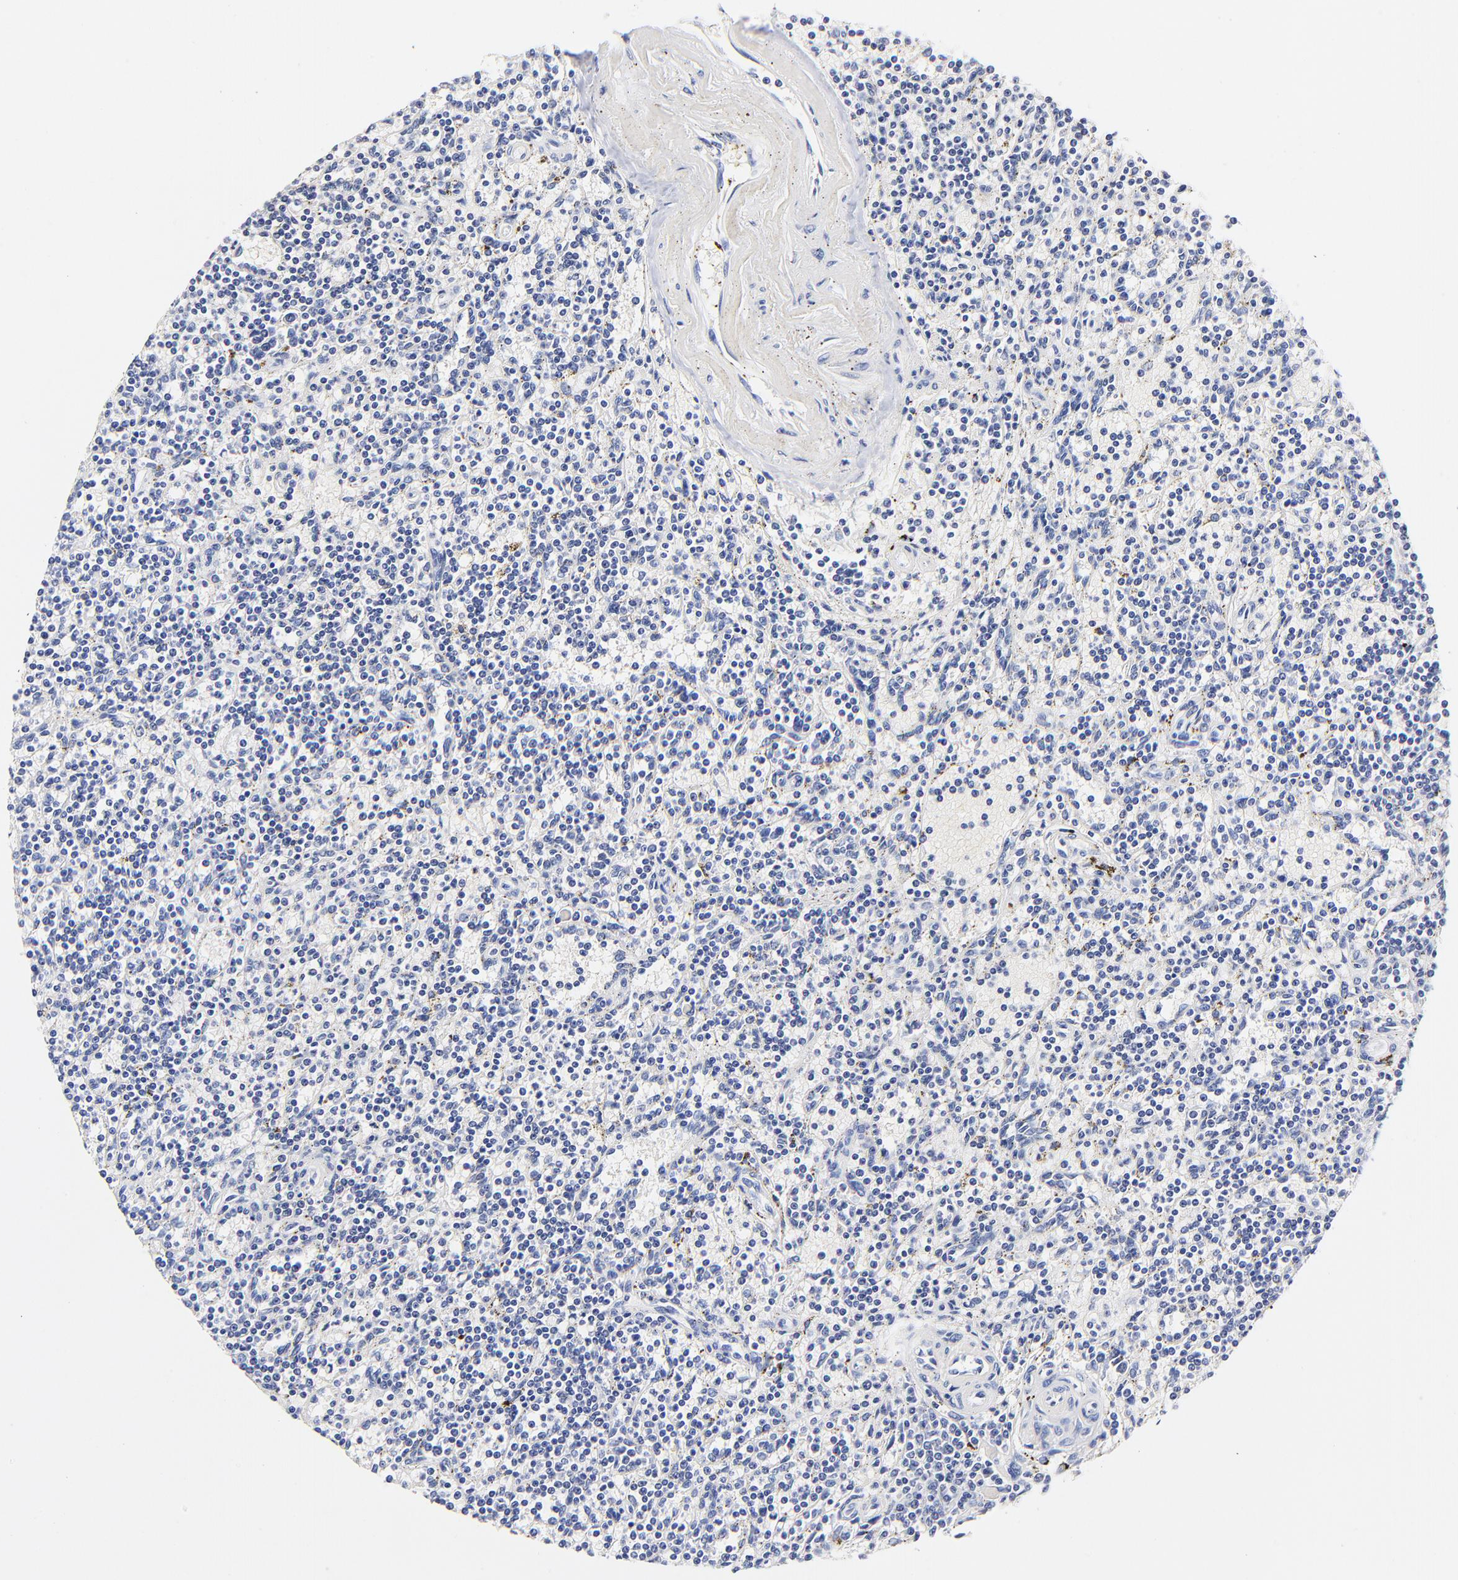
{"staining": {"intensity": "negative", "quantity": "none", "location": "none"}, "tissue": "lymphoma", "cell_type": "Tumor cells", "image_type": "cancer", "snomed": [{"axis": "morphology", "description": "Malignant lymphoma, non-Hodgkin's type, Low grade"}, {"axis": "topography", "description": "Spleen"}], "caption": "Immunohistochemistry (IHC) image of lymphoma stained for a protein (brown), which reveals no staining in tumor cells. Nuclei are stained in blue.", "gene": "ZNF155", "patient": {"sex": "male", "age": 73}}